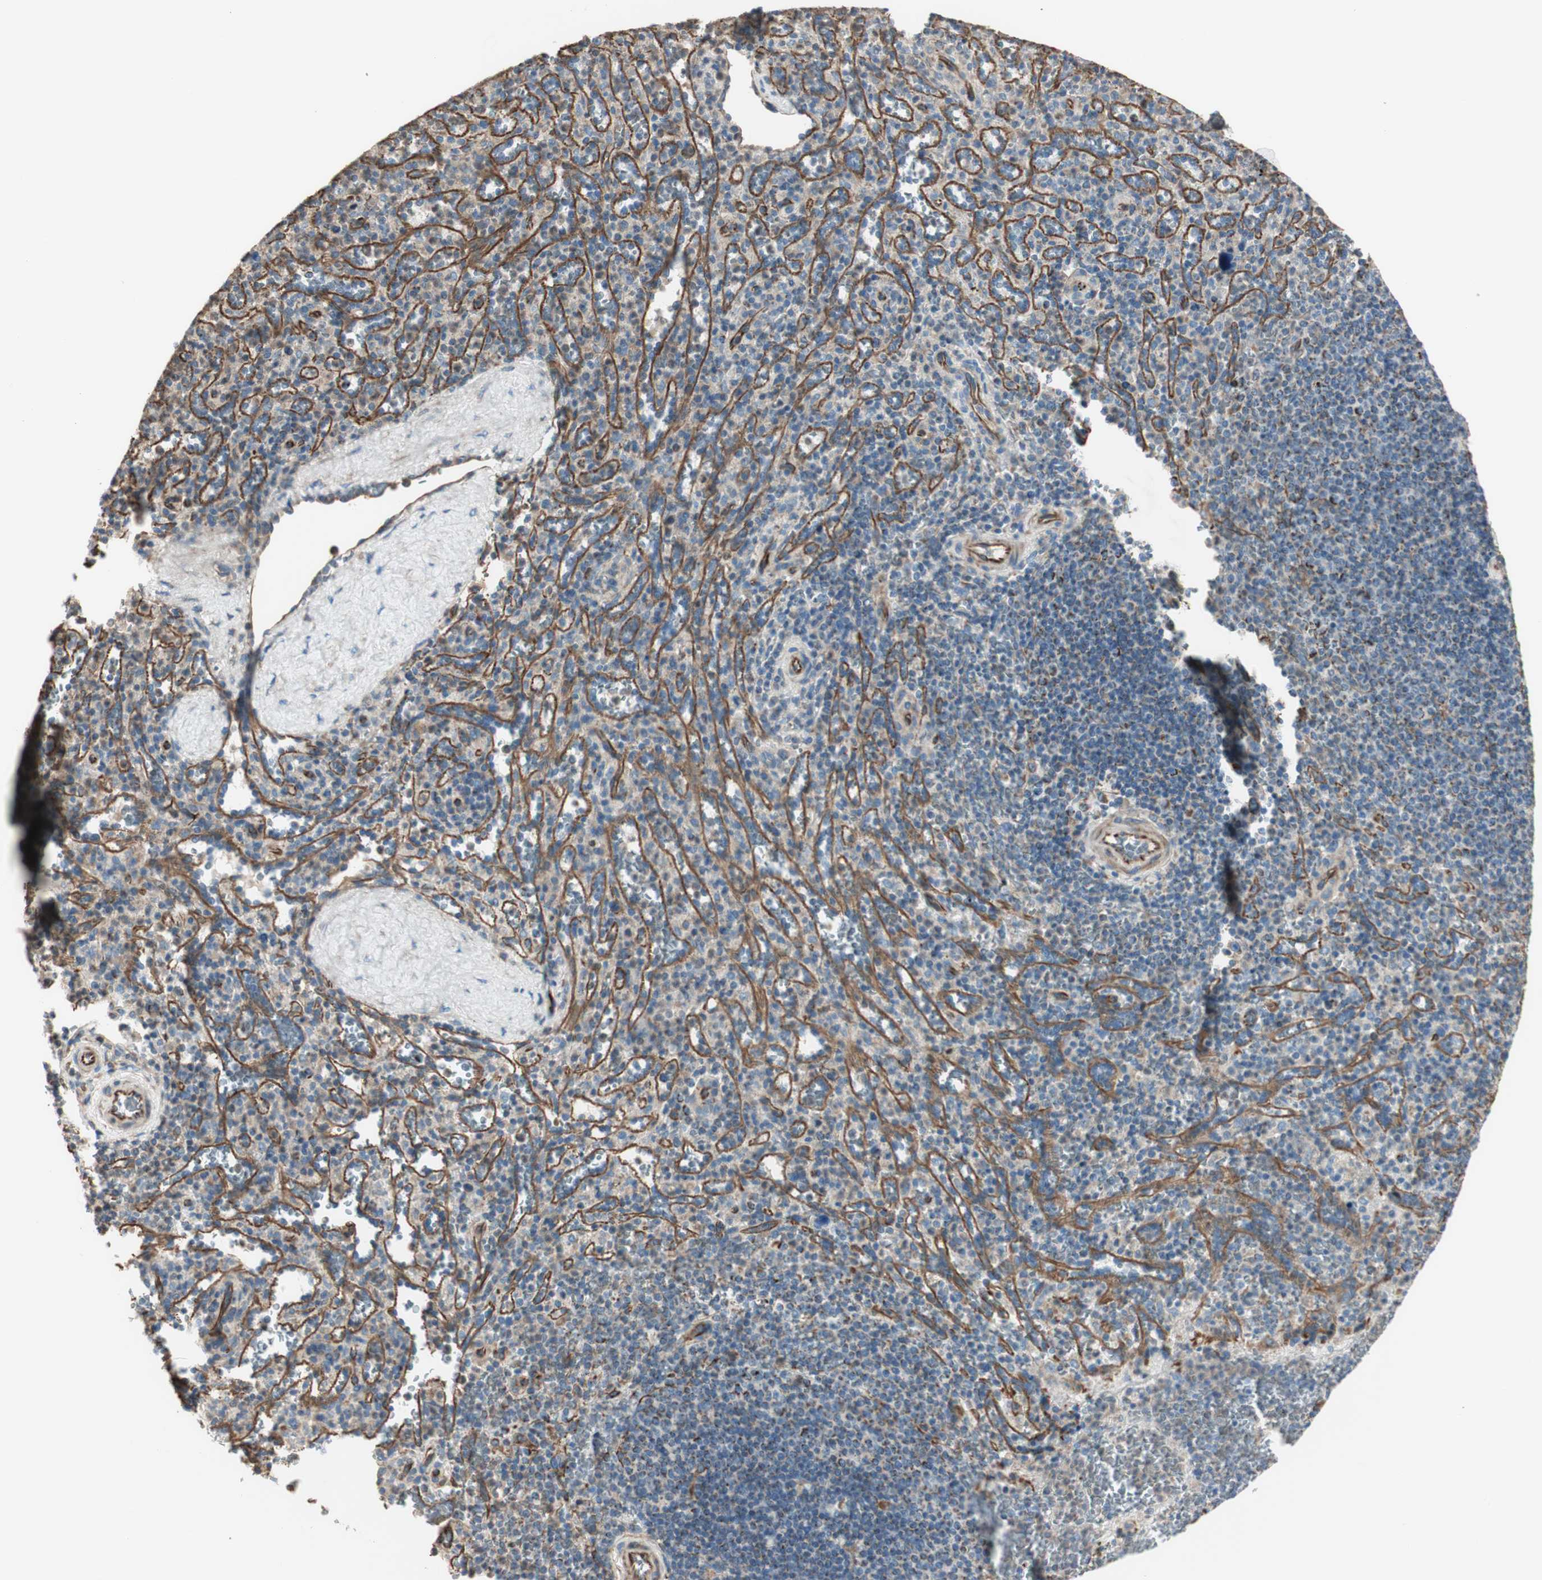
{"staining": {"intensity": "negative", "quantity": "none", "location": "none"}, "tissue": "spleen", "cell_type": "Cells in red pulp", "image_type": "normal", "snomed": [{"axis": "morphology", "description": "Normal tissue, NOS"}, {"axis": "topography", "description": "Spleen"}], "caption": "This is a image of IHC staining of benign spleen, which shows no staining in cells in red pulp.", "gene": "SRCIN1", "patient": {"sex": "male", "age": 36}}